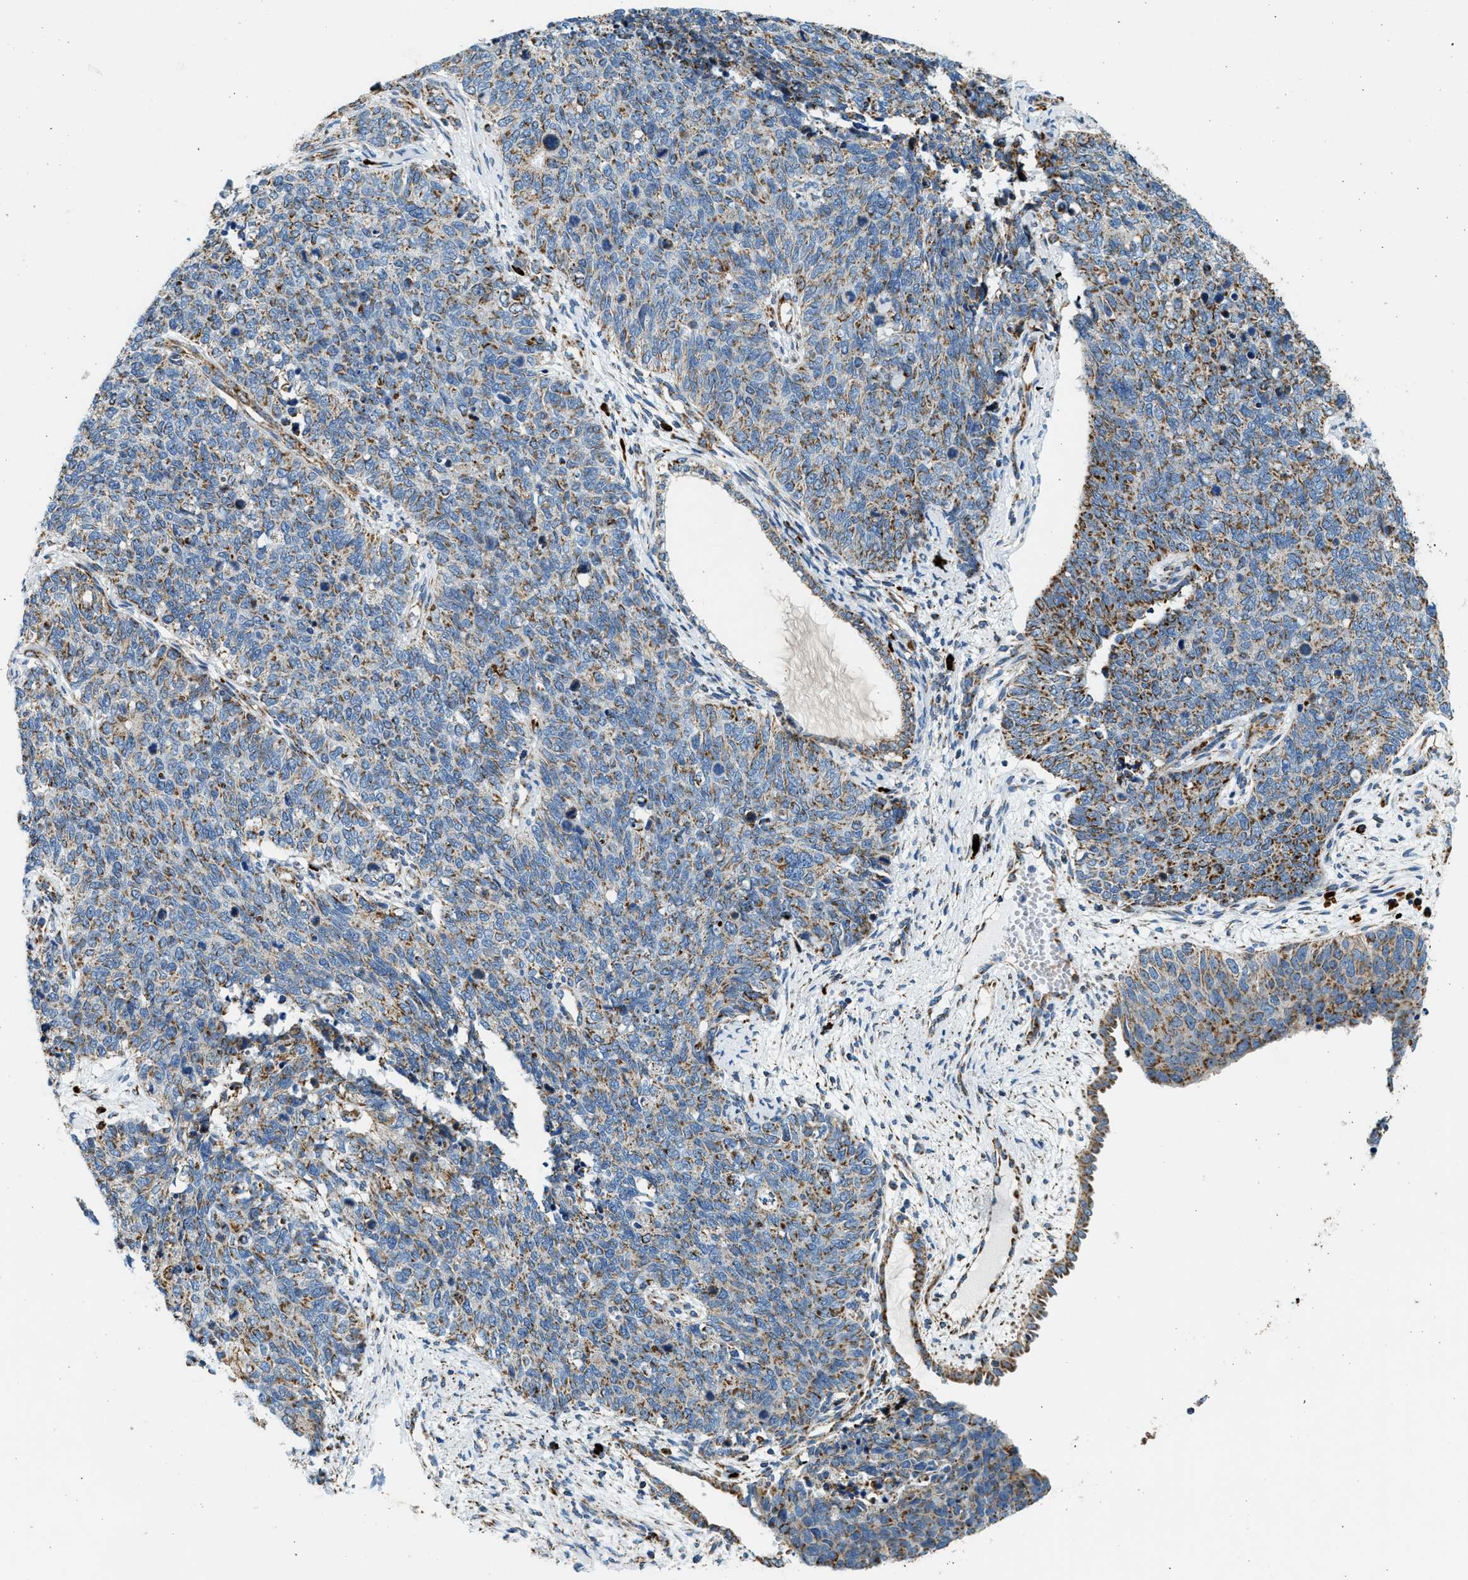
{"staining": {"intensity": "moderate", "quantity": ">75%", "location": "cytoplasmic/membranous"}, "tissue": "cervical cancer", "cell_type": "Tumor cells", "image_type": "cancer", "snomed": [{"axis": "morphology", "description": "Squamous cell carcinoma, NOS"}, {"axis": "topography", "description": "Cervix"}], "caption": "Tumor cells exhibit moderate cytoplasmic/membranous positivity in approximately >75% of cells in cervical squamous cell carcinoma.", "gene": "KCNMB3", "patient": {"sex": "female", "age": 63}}